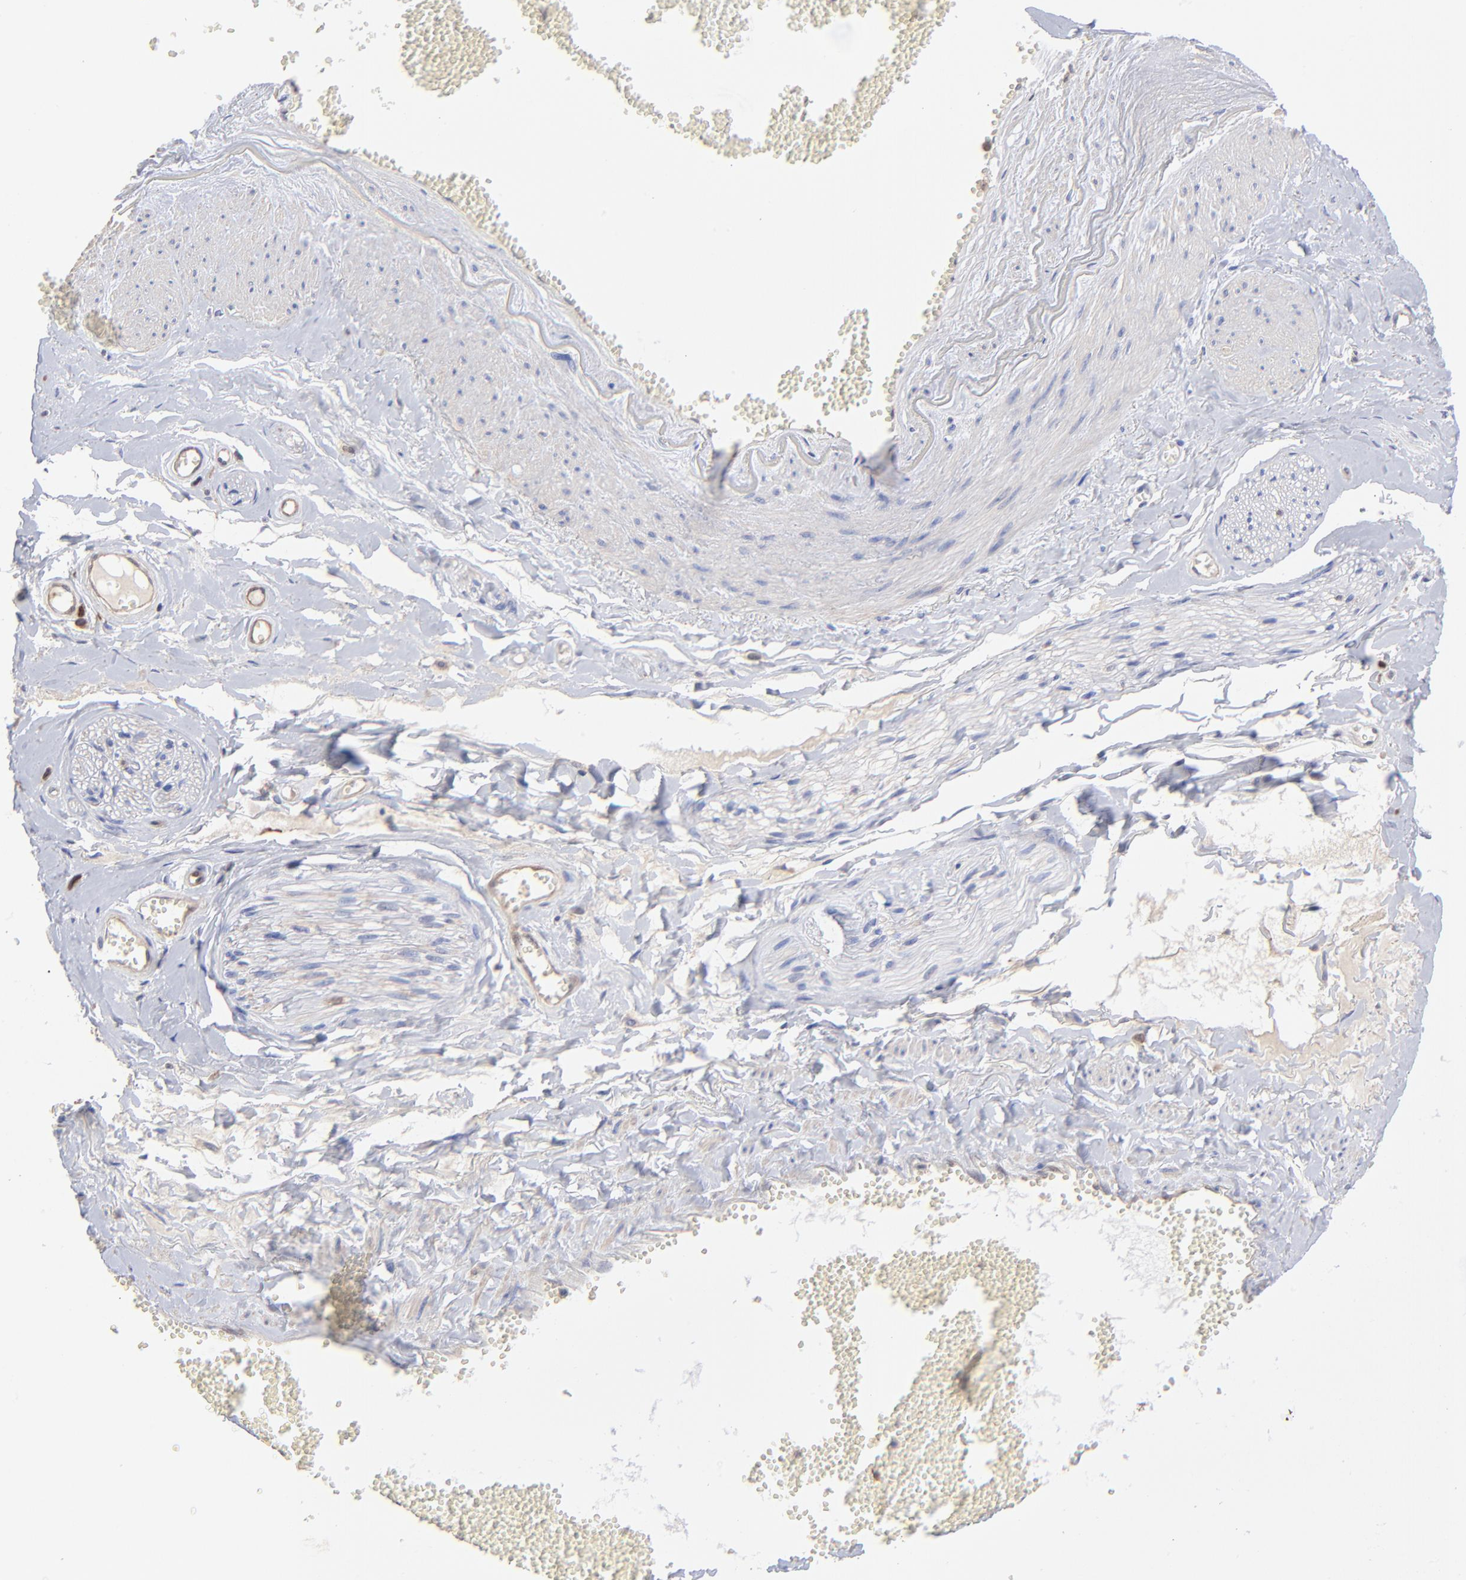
{"staining": {"intensity": "negative", "quantity": "none", "location": "none"}, "tissue": "adipose tissue", "cell_type": "Adipocytes", "image_type": "normal", "snomed": [{"axis": "morphology", "description": "Normal tissue, NOS"}, {"axis": "morphology", "description": "Inflammation, NOS"}, {"axis": "topography", "description": "Salivary gland"}, {"axis": "topography", "description": "Peripheral nerve tissue"}], "caption": "IHC histopathology image of unremarkable human adipose tissue stained for a protein (brown), which displays no expression in adipocytes.", "gene": "DCTPP1", "patient": {"sex": "female", "age": 75}}